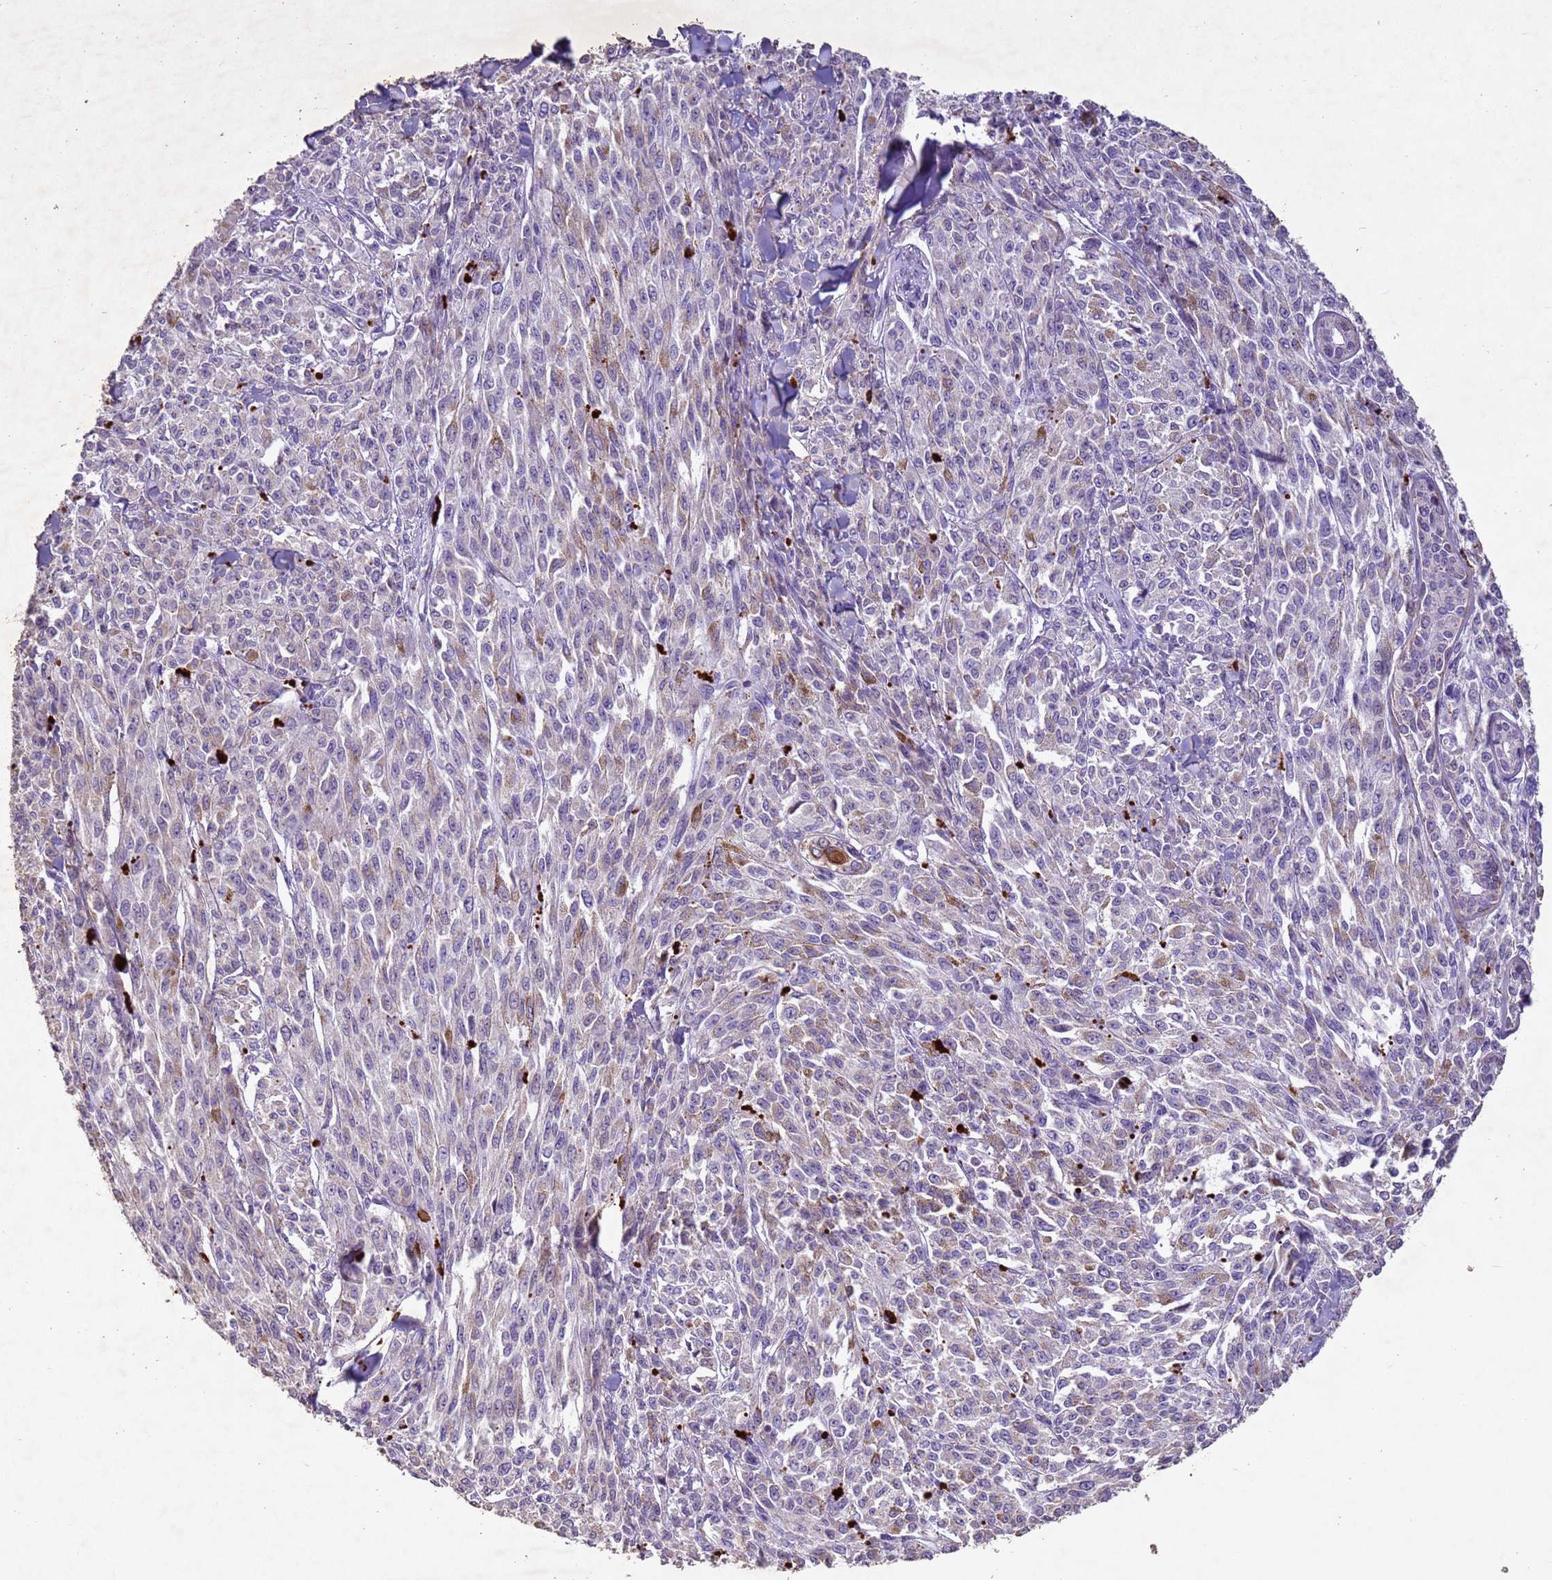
{"staining": {"intensity": "negative", "quantity": "none", "location": "none"}, "tissue": "melanoma", "cell_type": "Tumor cells", "image_type": "cancer", "snomed": [{"axis": "morphology", "description": "Malignant melanoma, NOS"}, {"axis": "topography", "description": "Skin"}], "caption": "Immunohistochemical staining of human melanoma shows no significant positivity in tumor cells. (DAB immunohistochemistry (IHC), high magnification).", "gene": "NLRP11", "patient": {"sex": "female", "age": 52}}